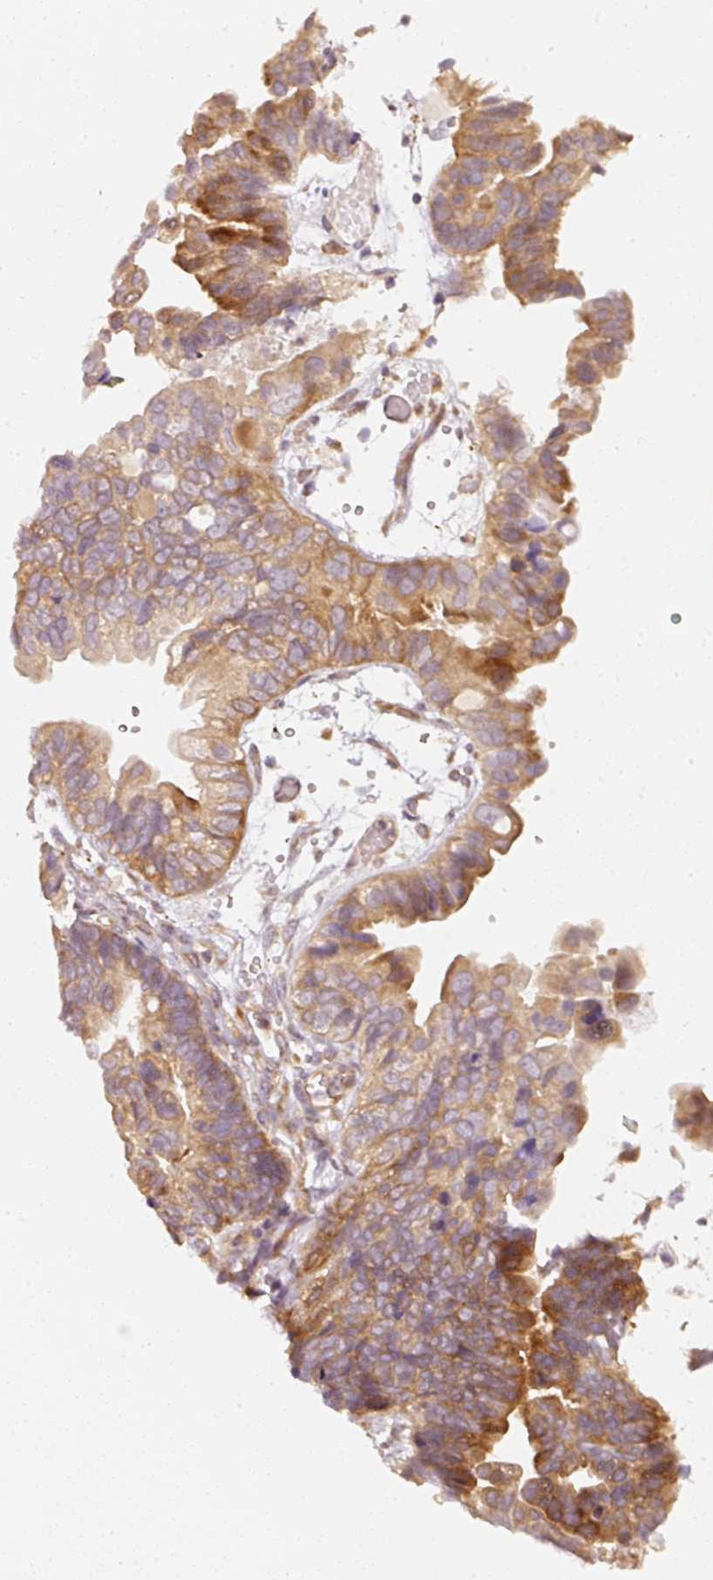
{"staining": {"intensity": "moderate", "quantity": ">75%", "location": "cytoplasmic/membranous"}, "tissue": "ovarian cancer", "cell_type": "Tumor cells", "image_type": "cancer", "snomed": [{"axis": "morphology", "description": "Cystadenocarcinoma, serous, NOS"}, {"axis": "topography", "description": "Ovary"}], "caption": "The photomicrograph exhibits staining of ovarian serous cystadenocarcinoma, revealing moderate cytoplasmic/membranous protein staining (brown color) within tumor cells.", "gene": "ASMTL", "patient": {"sex": "female", "age": 56}}